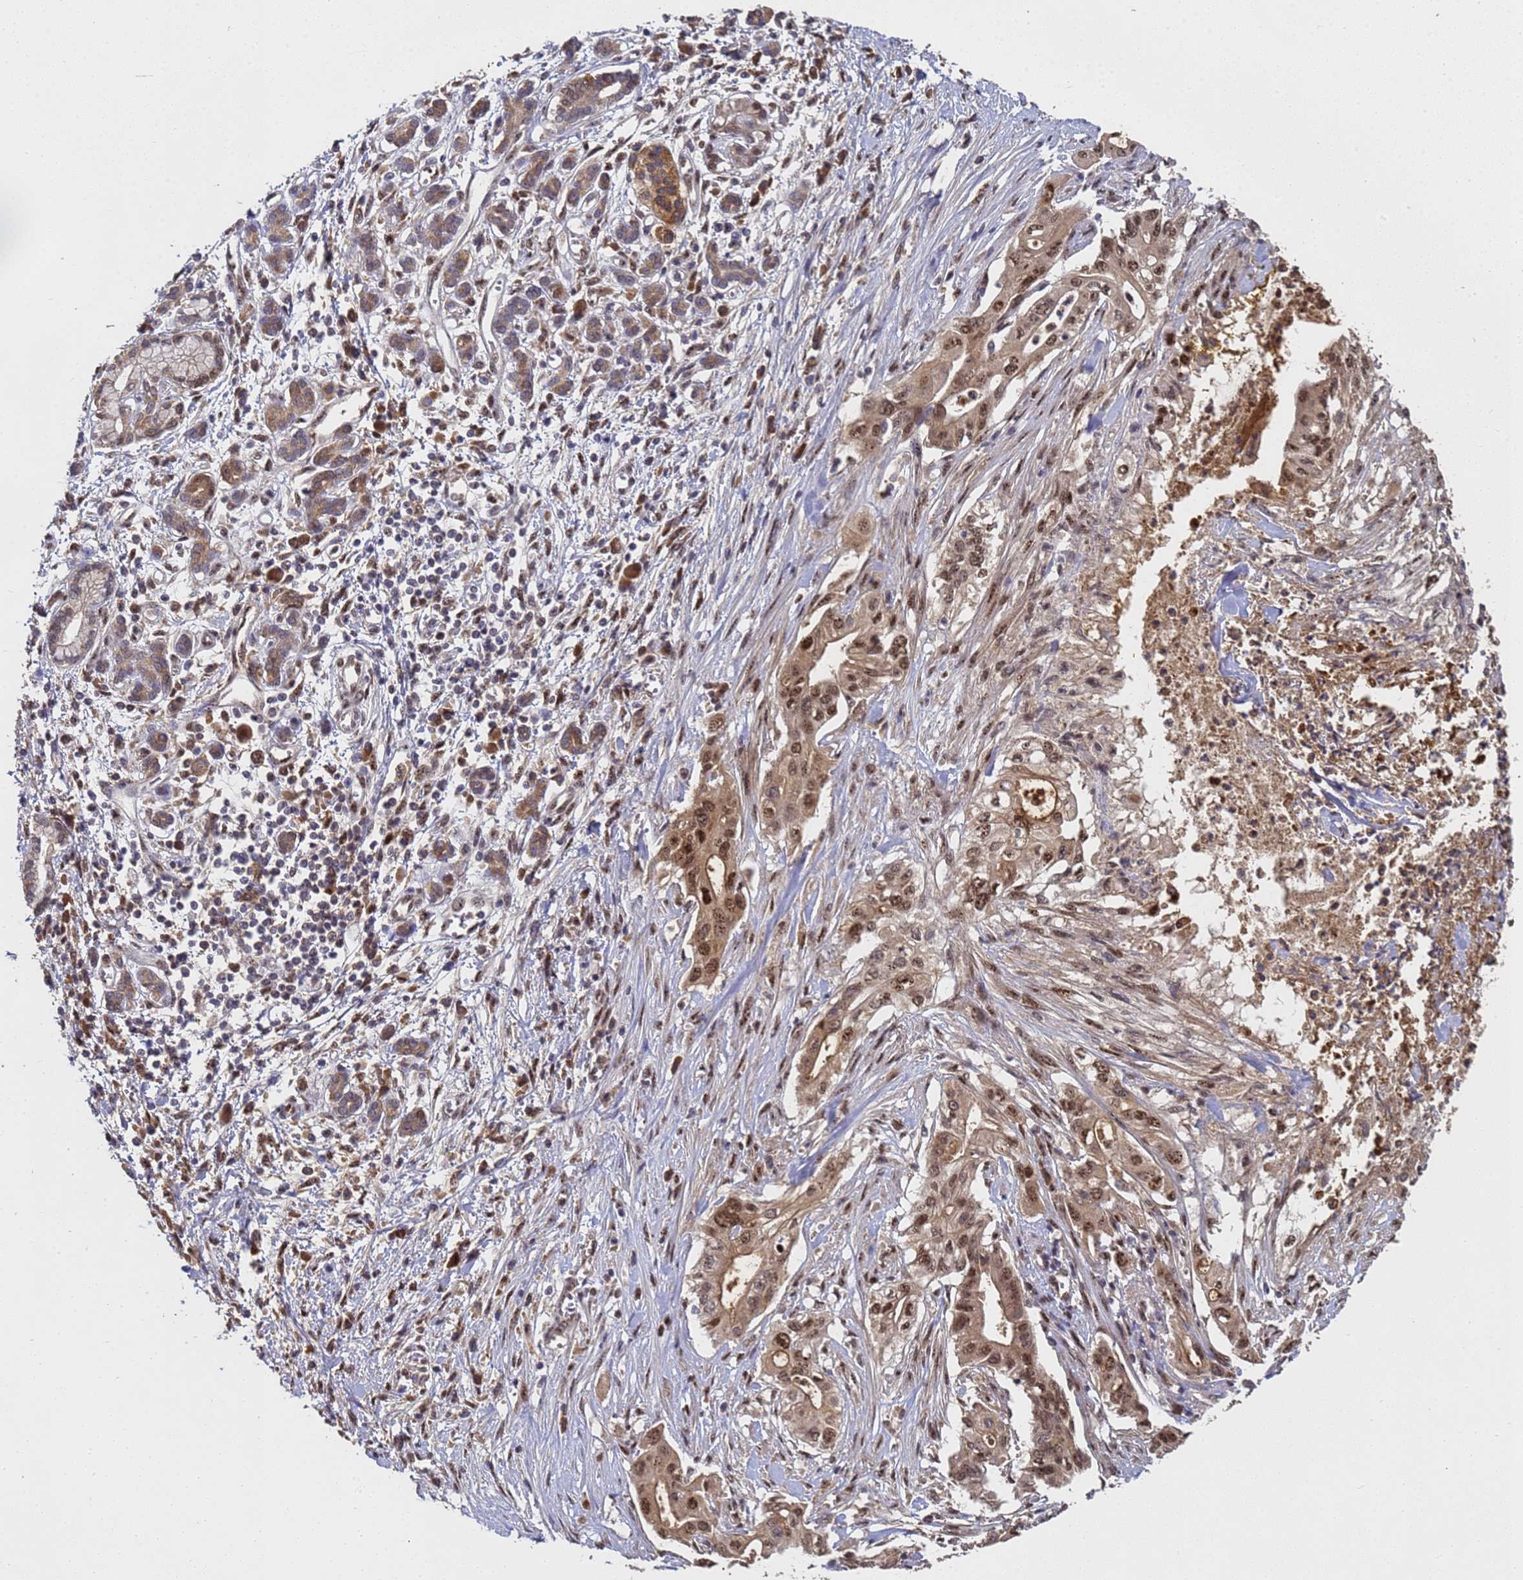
{"staining": {"intensity": "moderate", "quantity": ">75%", "location": "cytoplasmic/membranous,nuclear"}, "tissue": "pancreatic cancer", "cell_type": "Tumor cells", "image_type": "cancer", "snomed": [{"axis": "morphology", "description": "Adenocarcinoma, NOS"}, {"axis": "topography", "description": "Pancreas"}], "caption": "A micrograph of pancreatic adenocarcinoma stained for a protein reveals moderate cytoplasmic/membranous and nuclear brown staining in tumor cells.", "gene": "SECISBP2", "patient": {"sex": "male", "age": 58}}